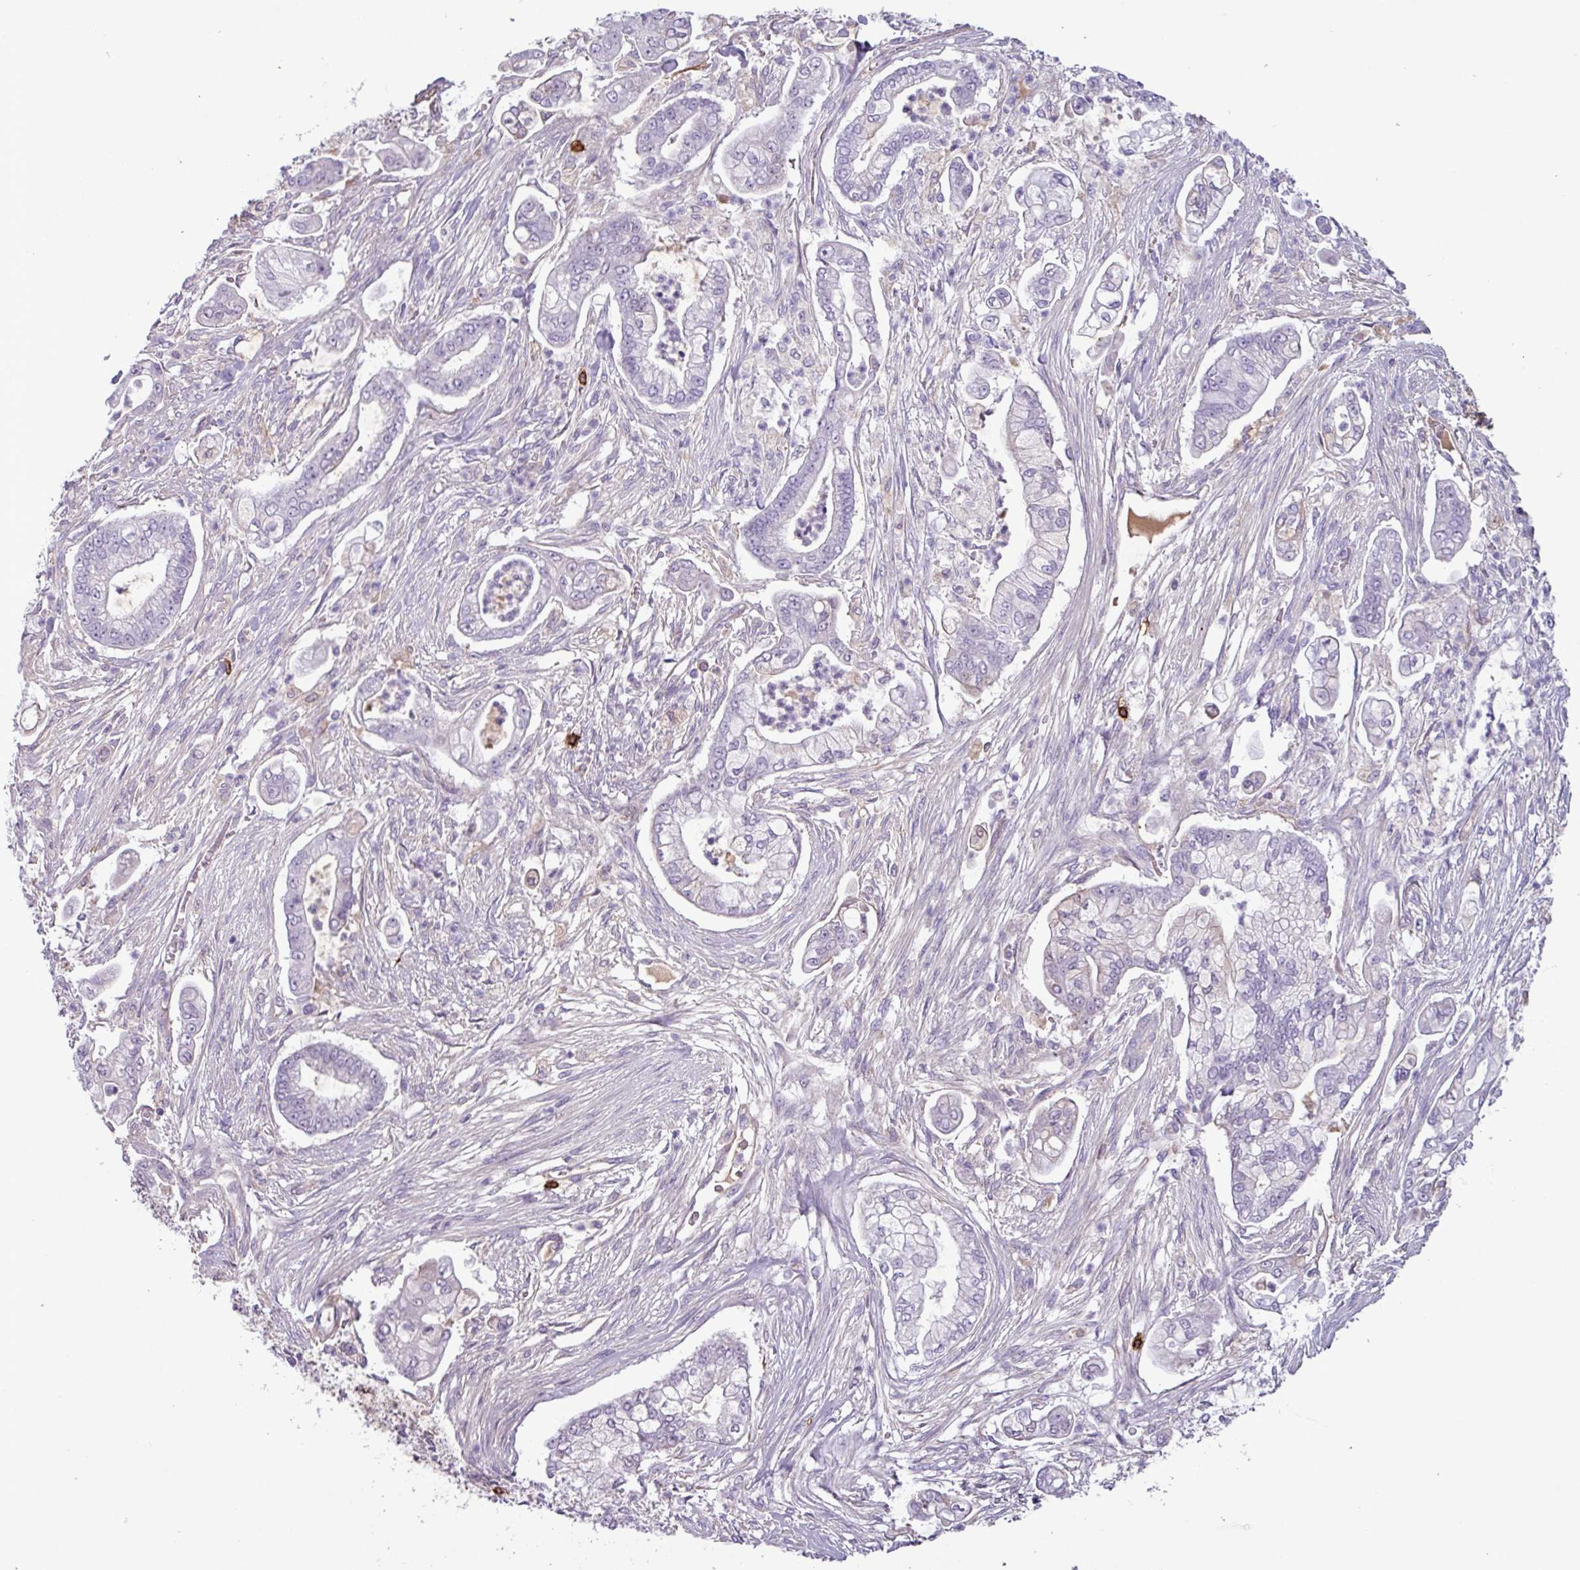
{"staining": {"intensity": "negative", "quantity": "none", "location": "none"}, "tissue": "pancreatic cancer", "cell_type": "Tumor cells", "image_type": "cancer", "snomed": [{"axis": "morphology", "description": "Adenocarcinoma, NOS"}, {"axis": "topography", "description": "Pancreas"}], "caption": "A high-resolution histopathology image shows immunohistochemistry staining of pancreatic cancer, which shows no significant expression in tumor cells.", "gene": "CD8A", "patient": {"sex": "female", "age": 69}}